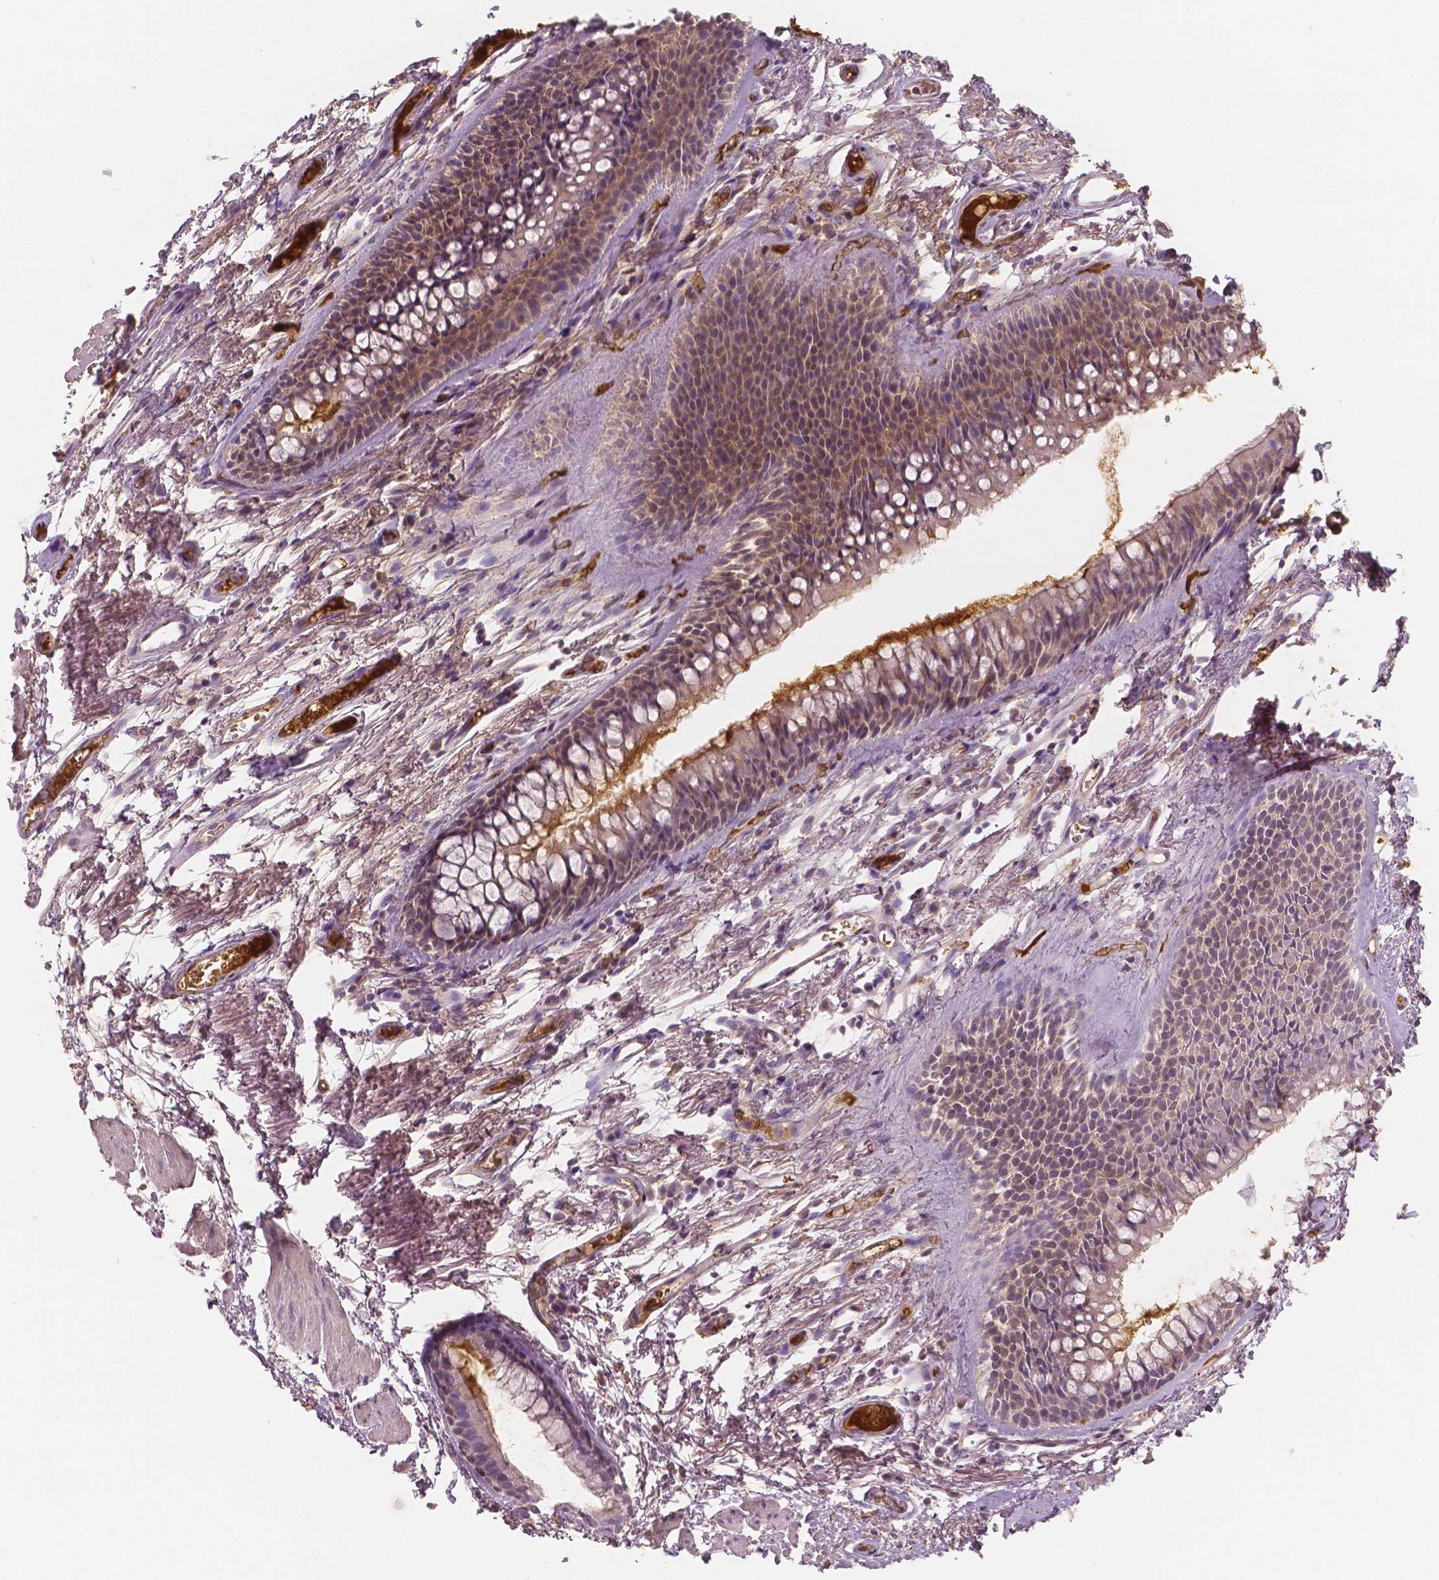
{"staining": {"intensity": "negative", "quantity": "none", "location": "none"}, "tissue": "soft tissue", "cell_type": "Fibroblasts", "image_type": "normal", "snomed": [{"axis": "morphology", "description": "Normal tissue, NOS"}, {"axis": "topography", "description": "Cartilage tissue"}, {"axis": "topography", "description": "Bronchus"}], "caption": "The histopathology image demonstrates no staining of fibroblasts in normal soft tissue. (DAB IHC, high magnification).", "gene": "APOA4", "patient": {"sex": "female", "age": 79}}